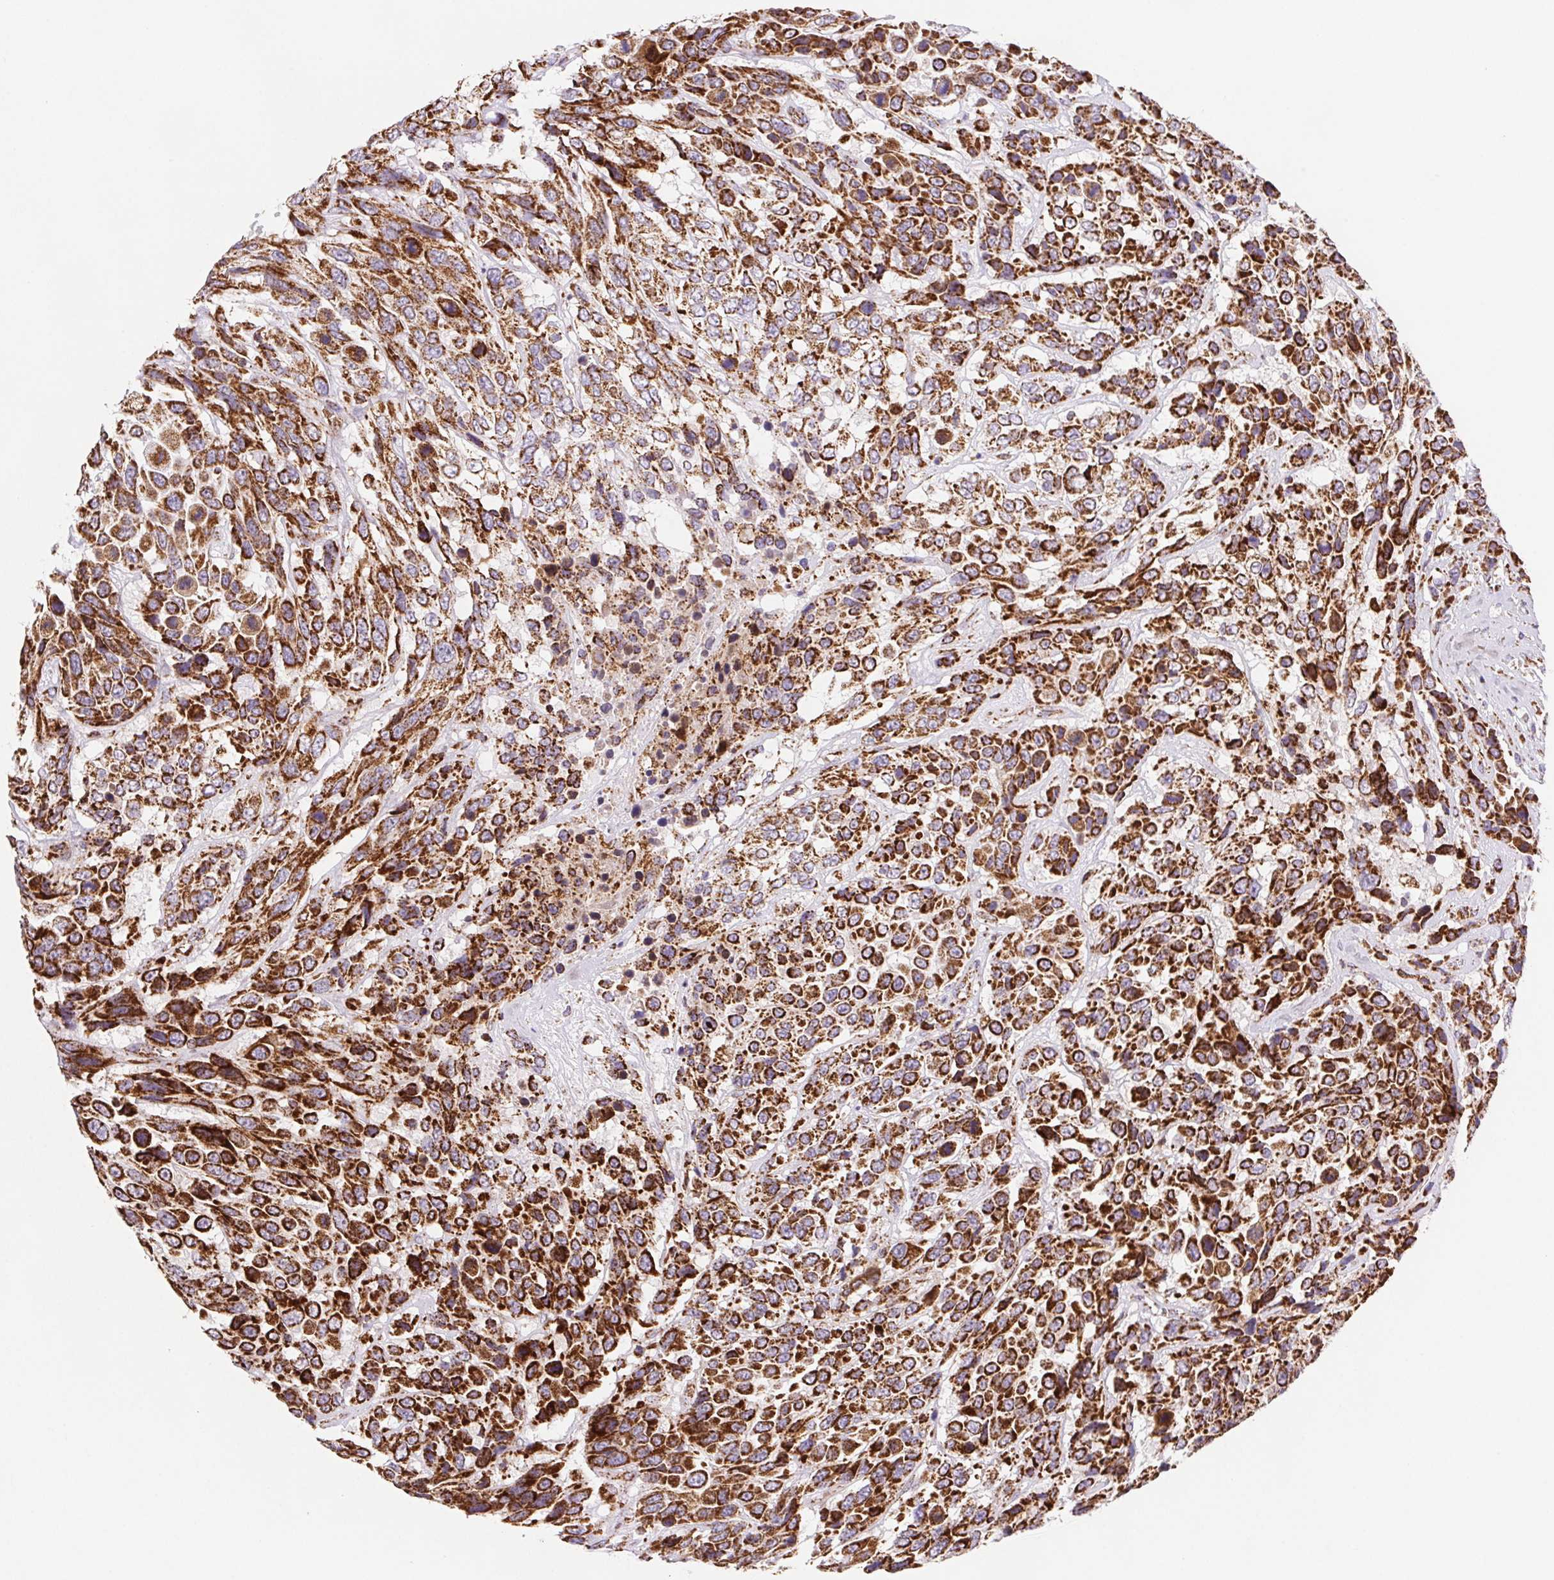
{"staining": {"intensity": "strong", "quantity": ">75%", "location": "cytoplasmic/membranous"}, "tissue": "urothelial cancer", "cell_type": "Tumor cells", "image_type": "cancer", "snomed": [{"axis": "morphology", "description": "Urothelial carcinoma, High grade"}, {"axis": "topography", "description": "Urinary bladder"}], "caption": "Protein expression analysis of urothelial carcinoma (high-grade) reveals strong cytoplasmic/membranous expression in about >75% of tumor cells.", "gene": "NIPSNAP2", "patient": {"sex": "female", "age": 70}}